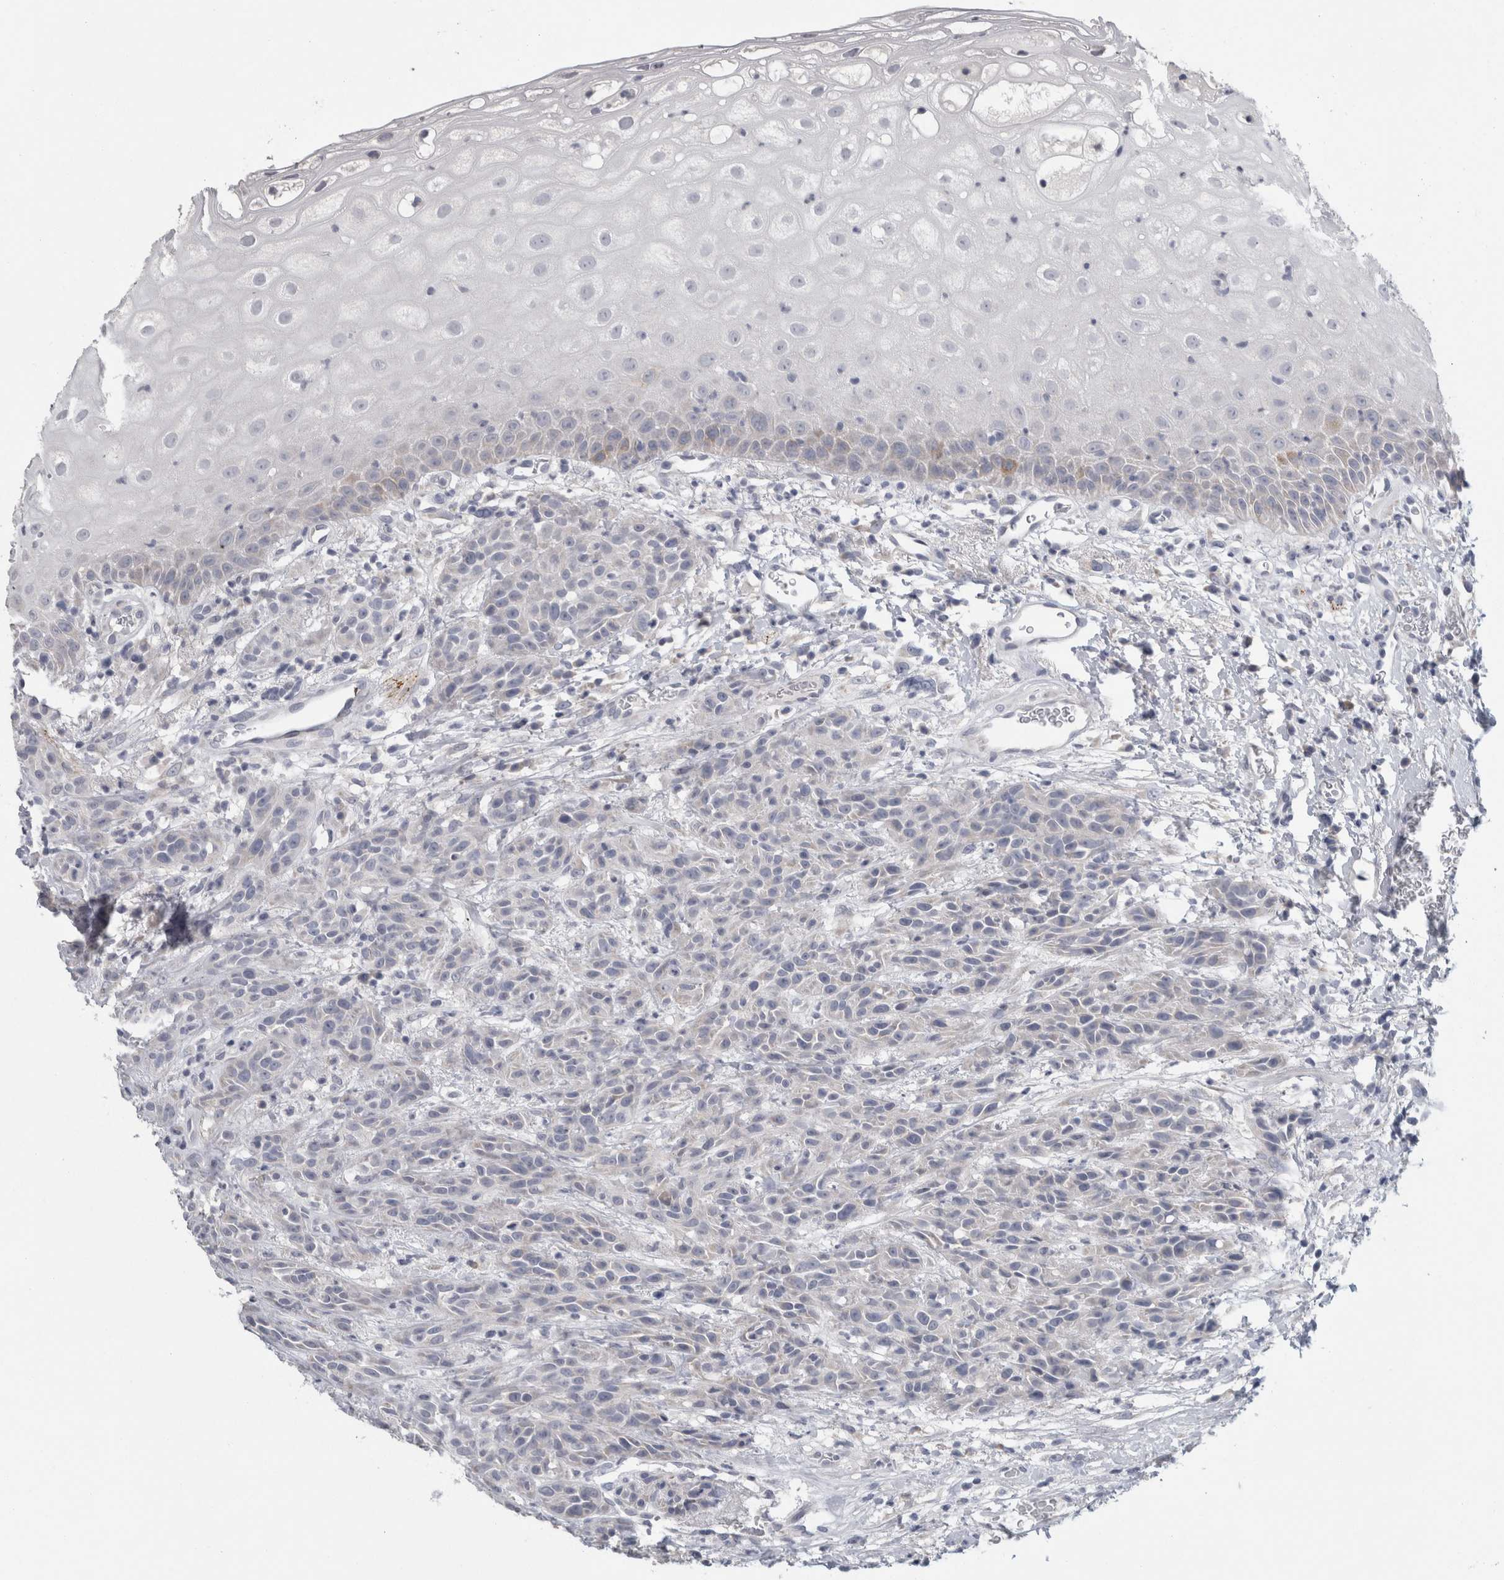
{"staining": {"intensity": "negative", "quantity": "none", "location": "none"}, "tissue": "head and neck cancer", "cell_type": "Tumor cells", "image_type": "cancer", "snomed": [{"axis": "morphology", "description": "Normal tissue, NOS"}, {"axis": "morphology", "description": "Squamous cell carcinoma, NOS"}, {"axis": "topography", "description": "Cartilage tissue"}, {"axis": "topography", "description": "Head-Neck"}], "caption": "Protein analysis of head and neck squamous cell carcinoma shows no significant staining in tumor cells. The staining was performed using DAB to visualize the protein expression in brown, while the nuclei were stained in blue with hematoxylin (Magnification: 20x).", "gene": "NEFM", "patient": {"sex": "male", "age": 62}}